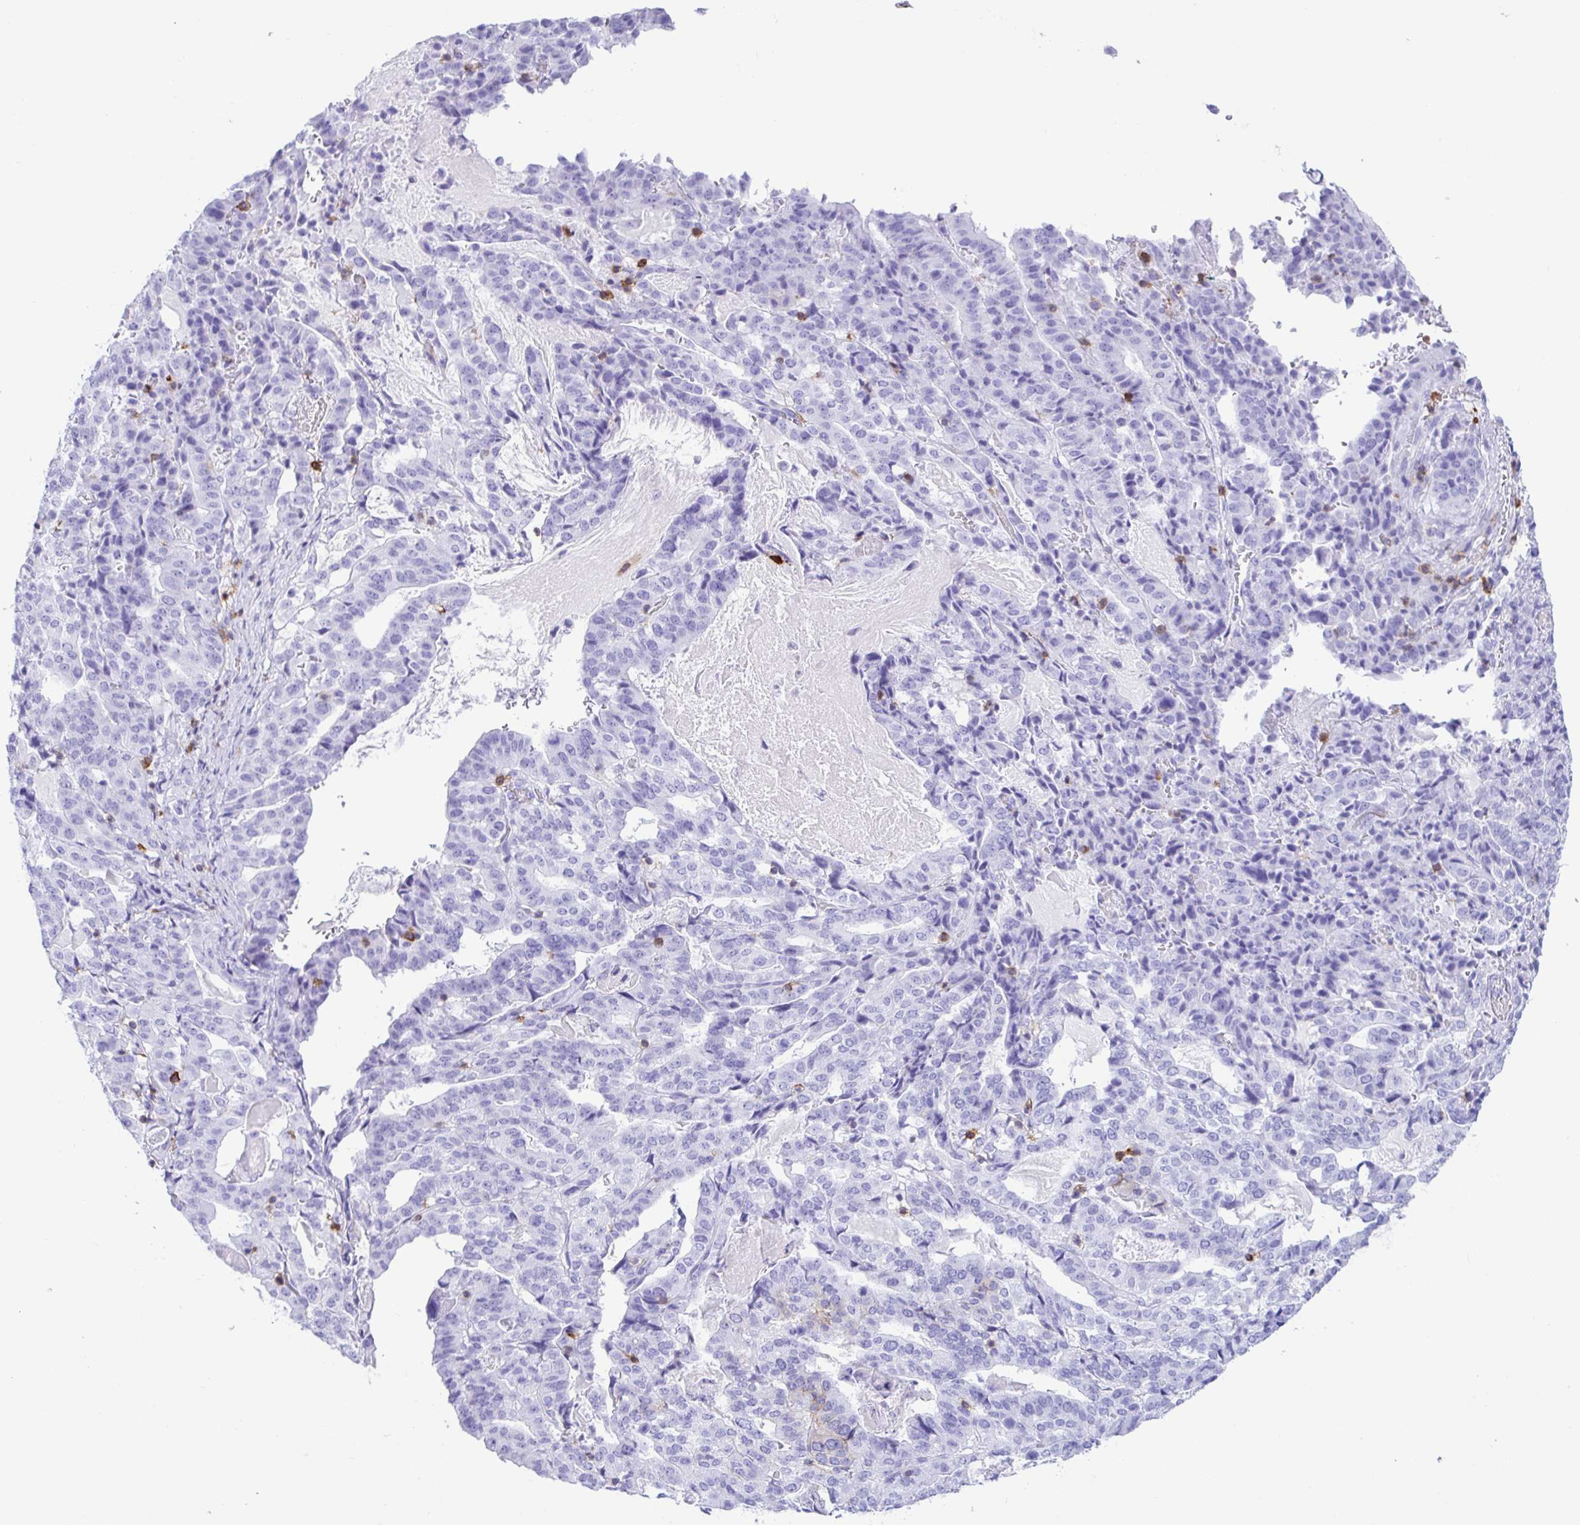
{"staining": {"intensity": "negative", "quantity": "none", "location": "none"}, "tissue": "stomach cancer", "cell_type": "Tumor cells", "image_type": "cancer", "snomed": [{"axis": "morphology", "description": "Adenocarcinoma, NOS"}, {"axis": "topography", "description": "Stomach"}], "caption": "Immunohistochemistry of human stomach adenocarcinoma reveals no positivity in tumor cells.", "gene": "CD5", "patient": {"sex": "male", "age": 48}}